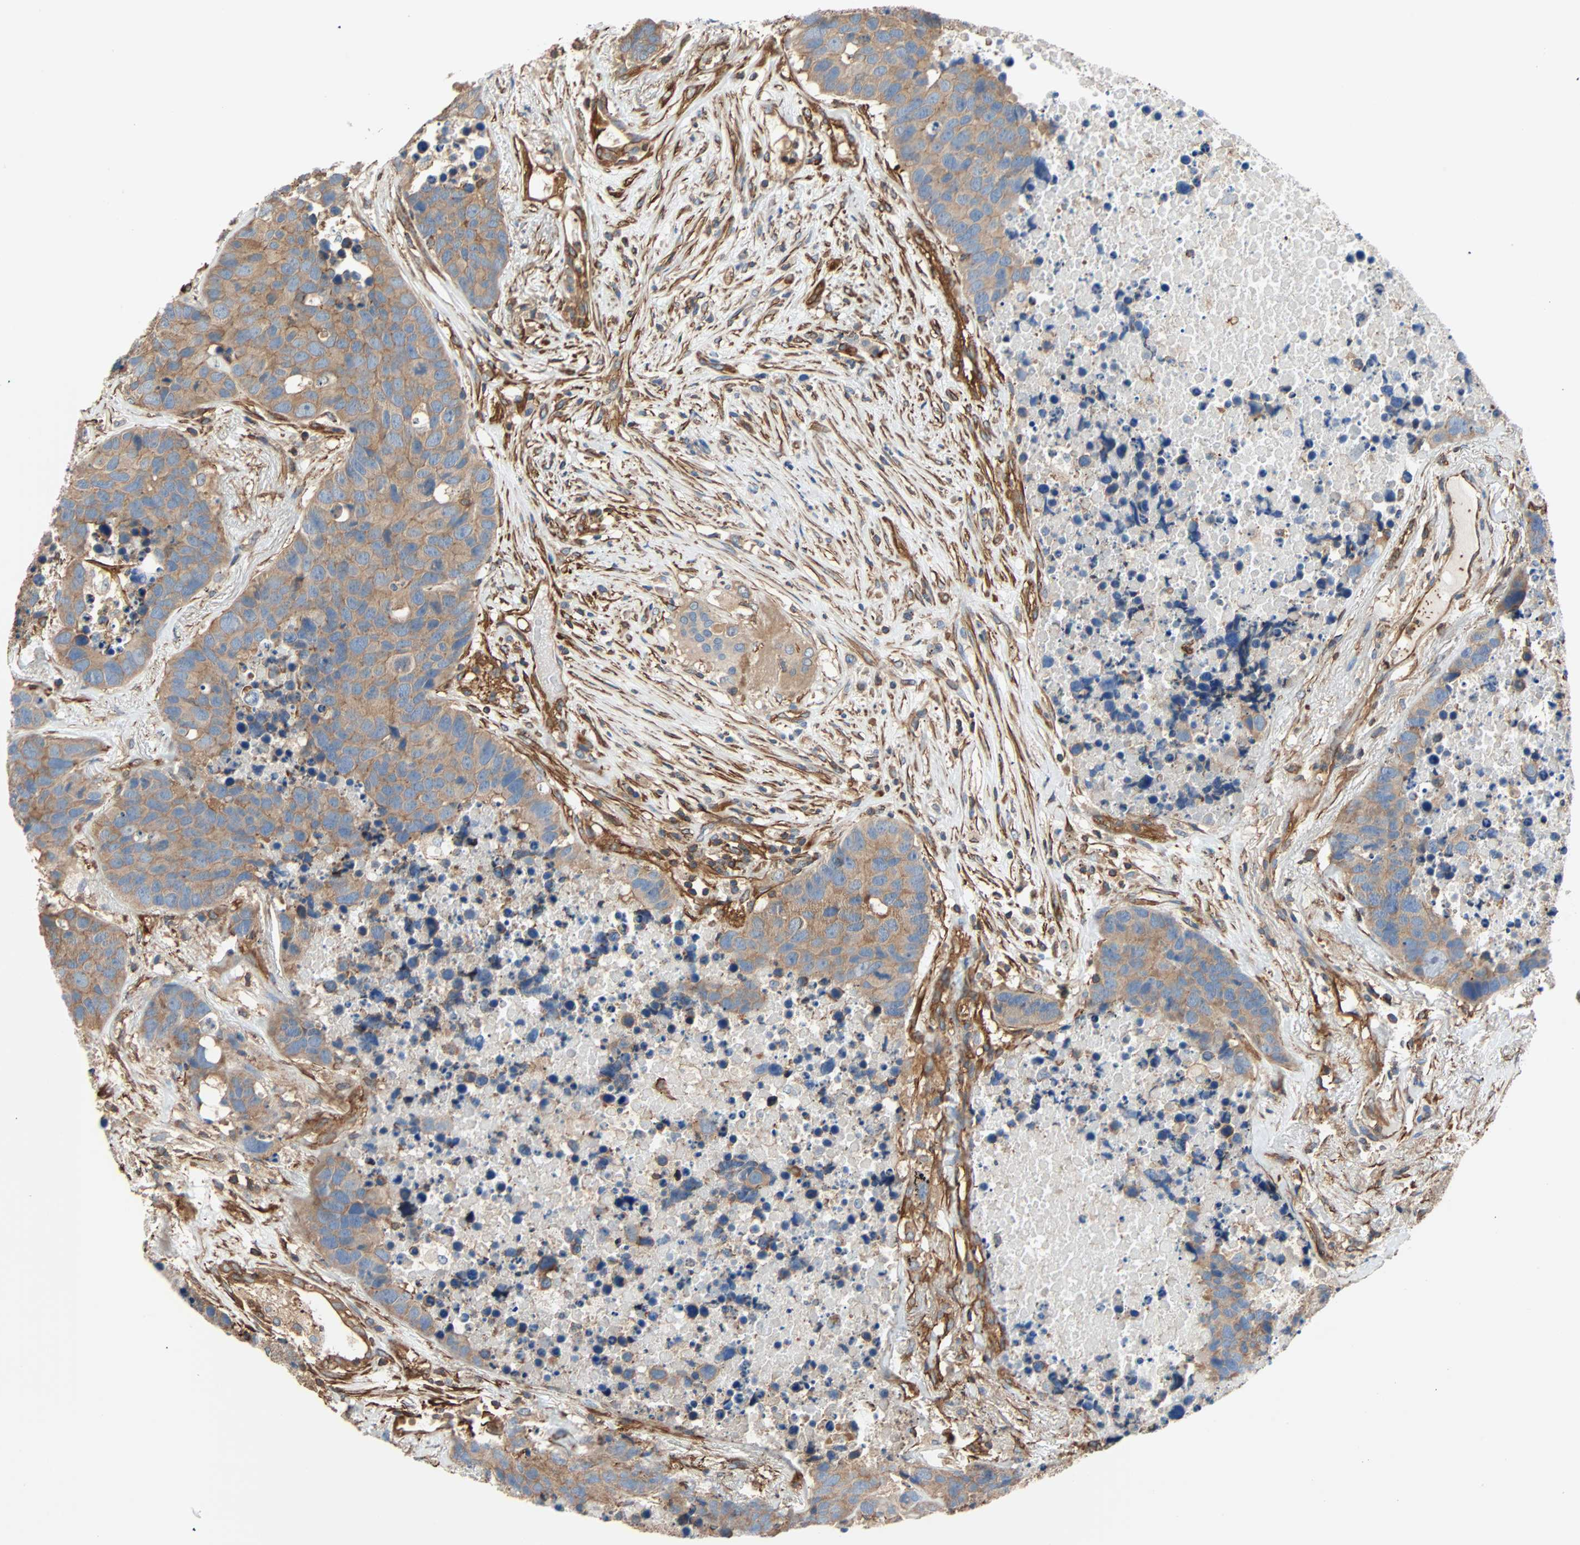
{"staining": {"intensity": "moderate", "quantity": ">75%", "location": "cytoplasmic/membranous"}, "tissue": "carcinoid", "cell_type": "Tumor cells", "image_type": "cancer", "snomed": [{"axis": "morphology", "description": "Carcinoid, malignant, NOS"}, {"axis": "topography", "description": "Lung"}], "caption": "A histopathology image of human carcinoid stained for a protein reveals moderate cytoplasmic/membranous brown staining in tumor cells.", "gene": "GALNT10", "patient": {"sex": "male", "age": 60}}